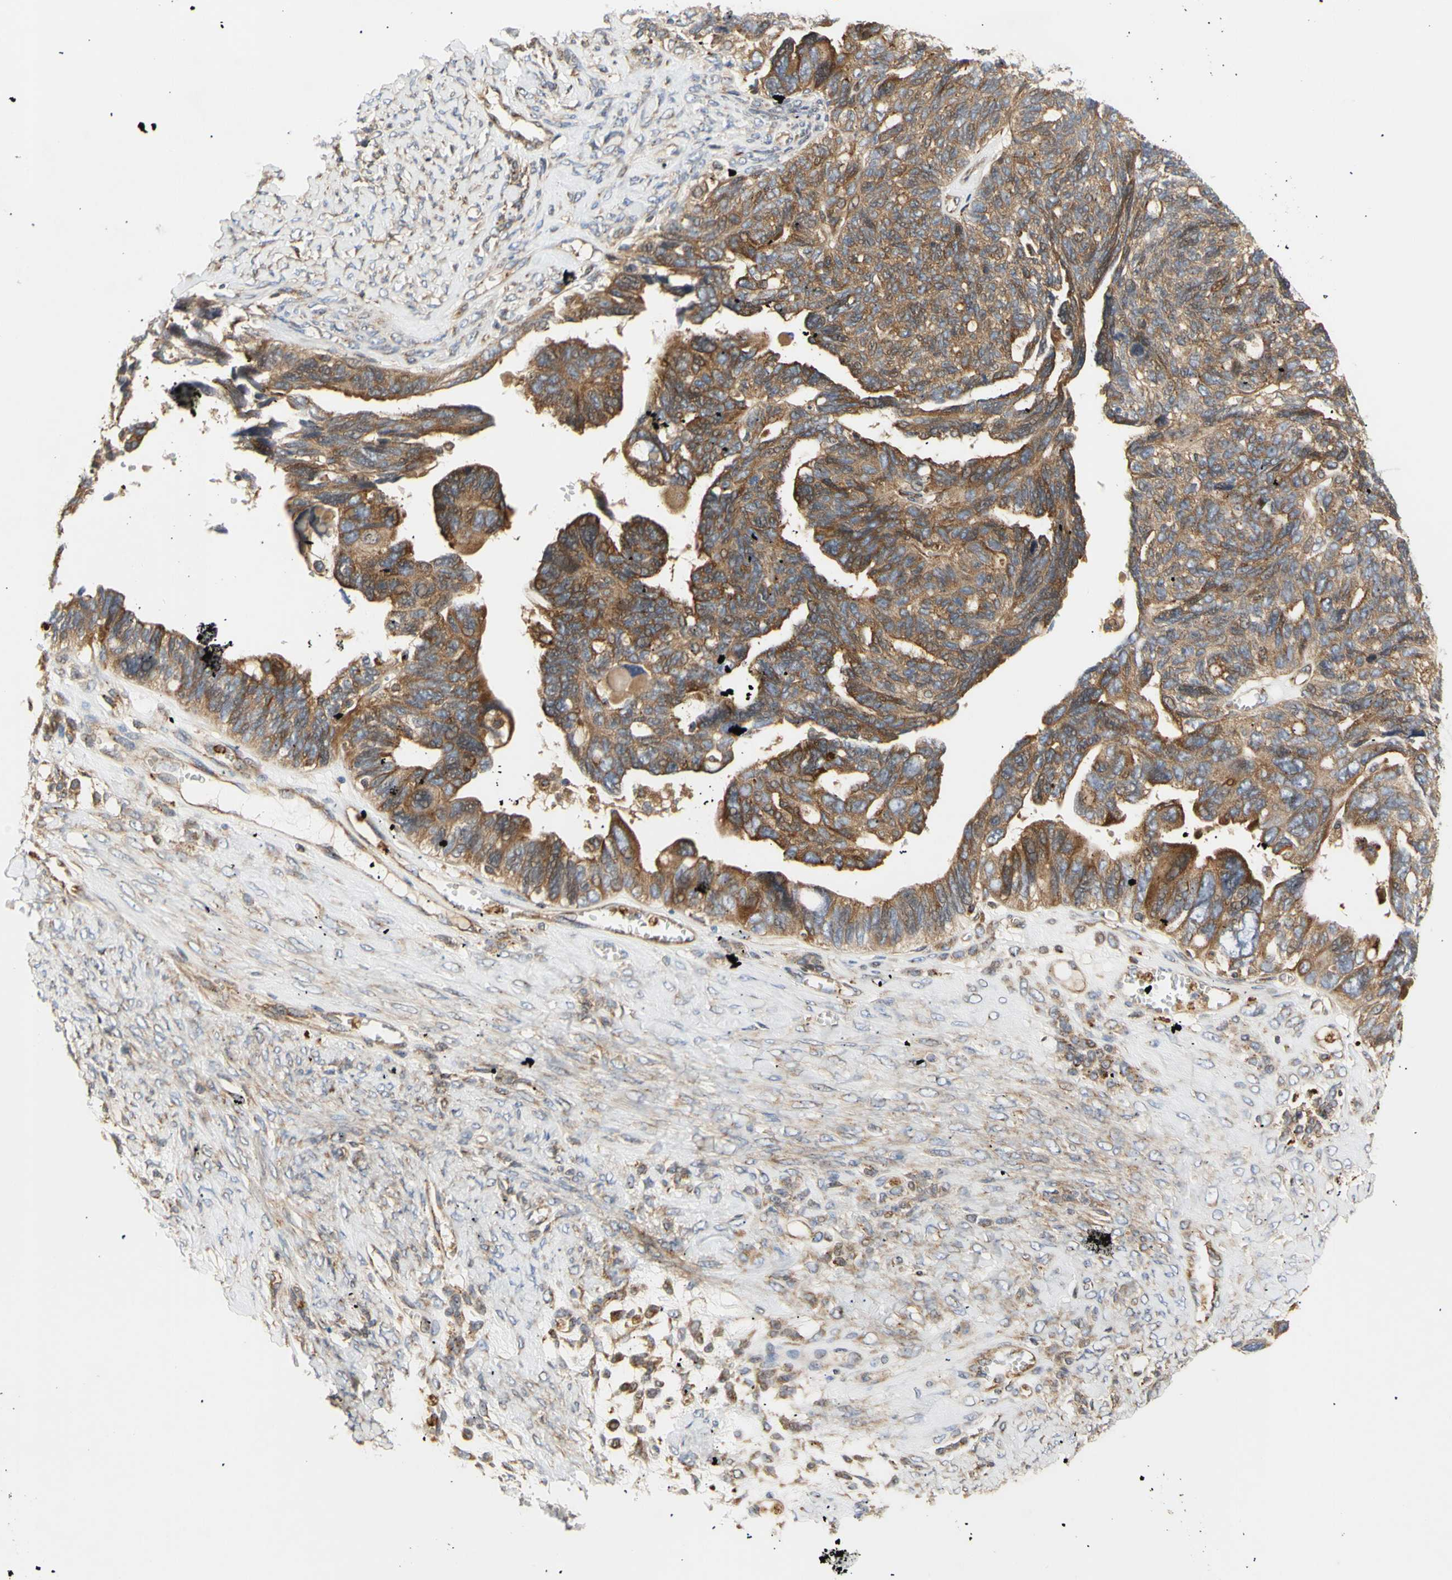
{"staining": {"intensity": "moderate", "quantity": ">75%", "location": "cytoplasmic/membranous"}, "tissue": "ovarian cancer", "cell_type": "Tumor cells", "image_type": "cancer", "snomed": [{"axis": "morphology", "description": "Cystadenocarcinoma, serous, NOS"}, {"axis": "topography", "description": "Ovary"}], "caption": "Immunohistochemical staining of ovarian cancer (serous cystadenocarcinoma) displays moderate cytoplasmic/membranous protein staining in approximately >75% of tumor cells. The protein of interest is shown in brown color, while the nuclei are stained blue.", "gene": "TUBG2", "patient": {"sex": "female", "age": 79}}